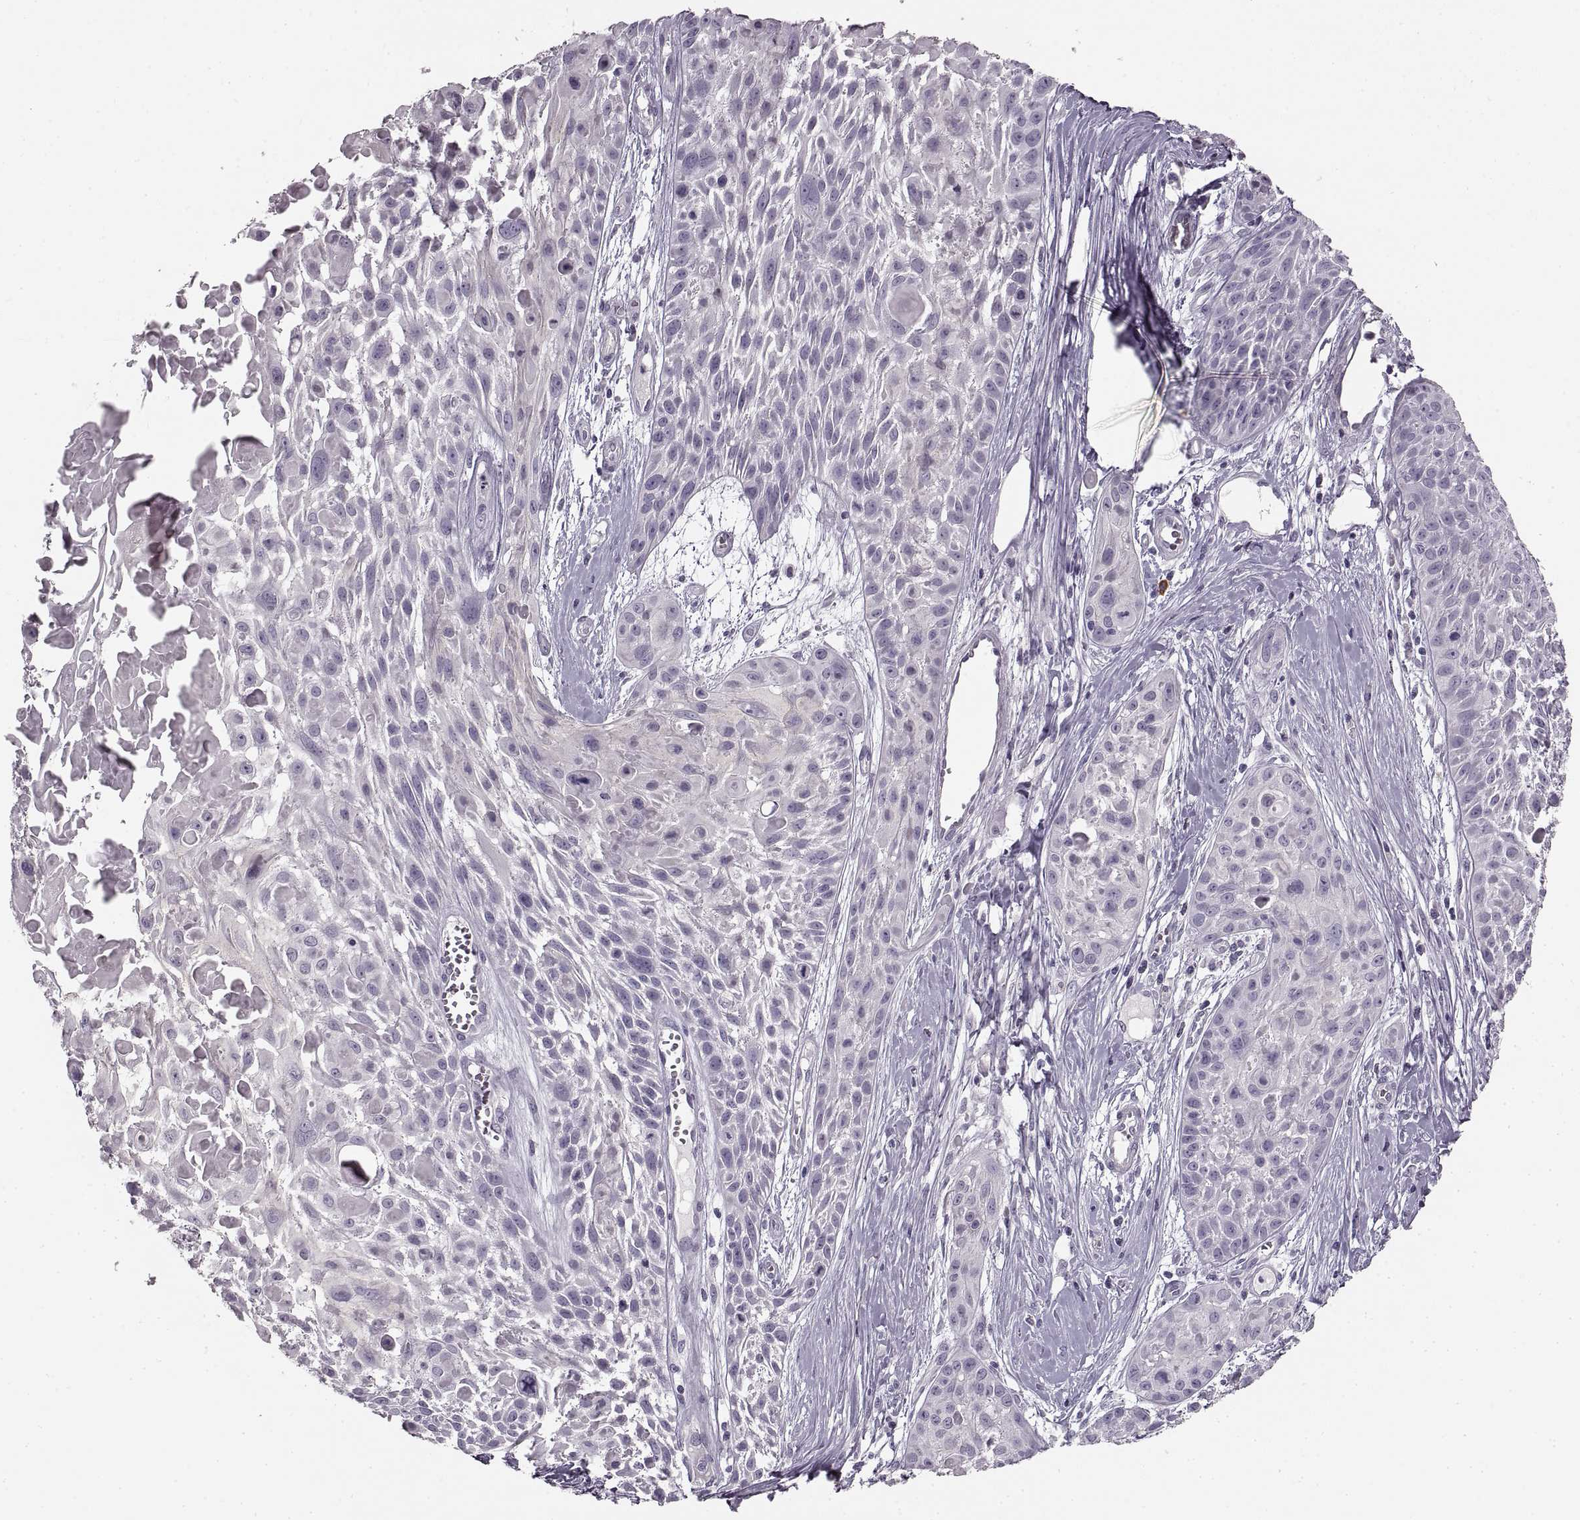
{"staining": {"intensity": "negative", "quantity": "none", "location": "none"}, "tissue": "skin cancer", "cell_type": "Tumor cells", "image_type": "cancer", "snomed": [{"axis": "morphology", "description": "Squamous cell carcinoma, NOS"}, {"axis": "topography", "description": "Skin"}, {"axis": "topography", "description": "Anal"}], "caption": "There is no significant expression in tumor cells of squamous cell carcinoma (skin). (Immunohistochemistry, brightfield microscopy, high magnification).", "gene": "CNTN1", "patient": {"sex": "female", "age": 75}}